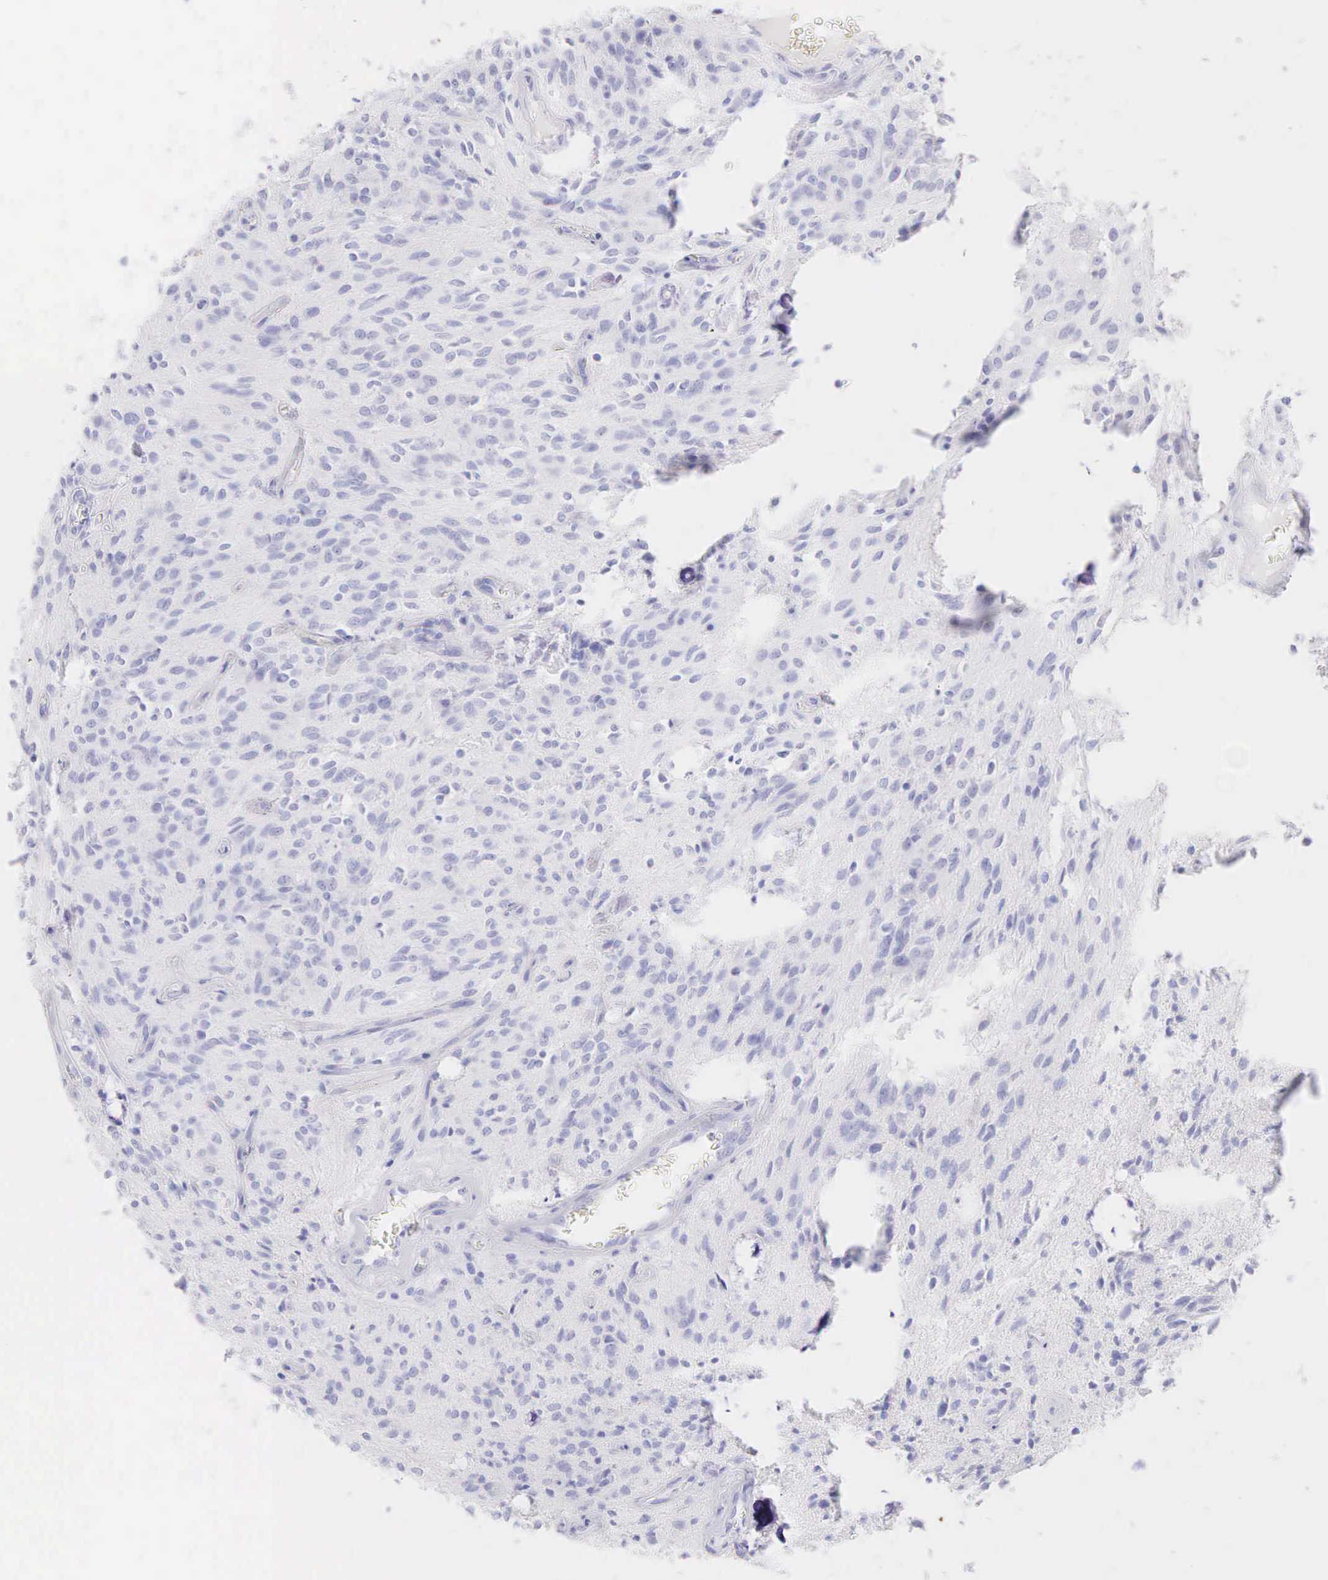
{"staining": {"intensity": "negative", "quantity": "none", "location": "none"}, "tissue": "glioma", "cell_type": "Tumor cells", "image_type": "cancer", "snomed": [{"axis": "morphology", "description": "Glioma, malignant, Low grade"}, {"axis": "topography", "description": "Brain"}], "caption": "This is an IHC photomicrograph of glioma. There is no staining in tumor cells.", "gene": "KRT14", "patient": {"sex": "female", "age": 15}}